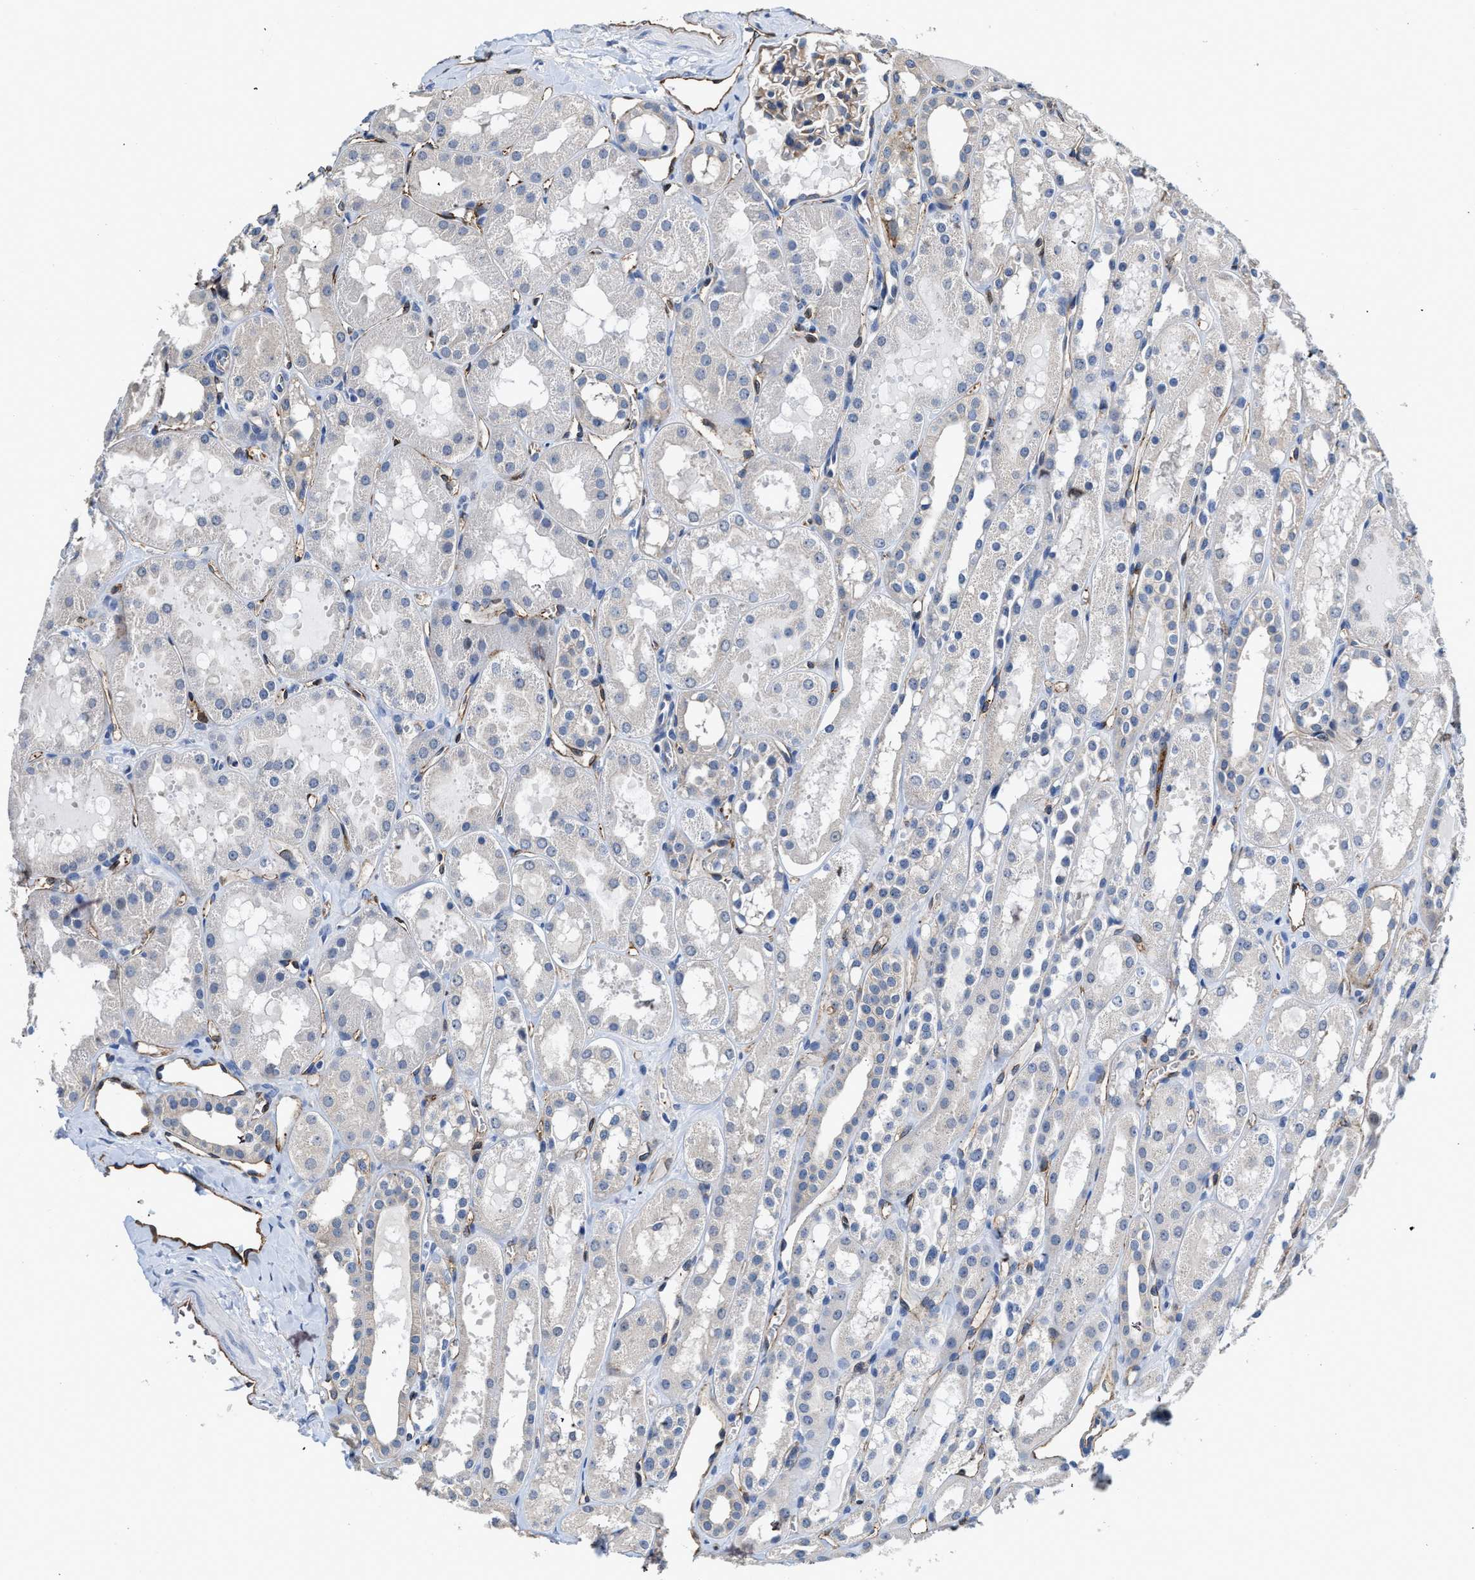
{"staining": {"intensity": "weak", "quantity": "<25%", "location": "cytoplasmic/membranous"}, "tissue": "kidney", "cell_type": "Cells in glomeruli", "image_type": "normal", "snomed": [{"axis": "morphology", "description": "Normal tissue, NOS"}, {"axis": "topography", "description": "Kidney"}, {"axis": "topography", "description": "Urinary bladder"}], "caption": "IHC image of unremarkable kidney: human kidney stained with DAB reveals no significant protein positivity in cells in glomeruli.", "gene": "C22orf42", "patient": {"sex": "male", "age": 16}}